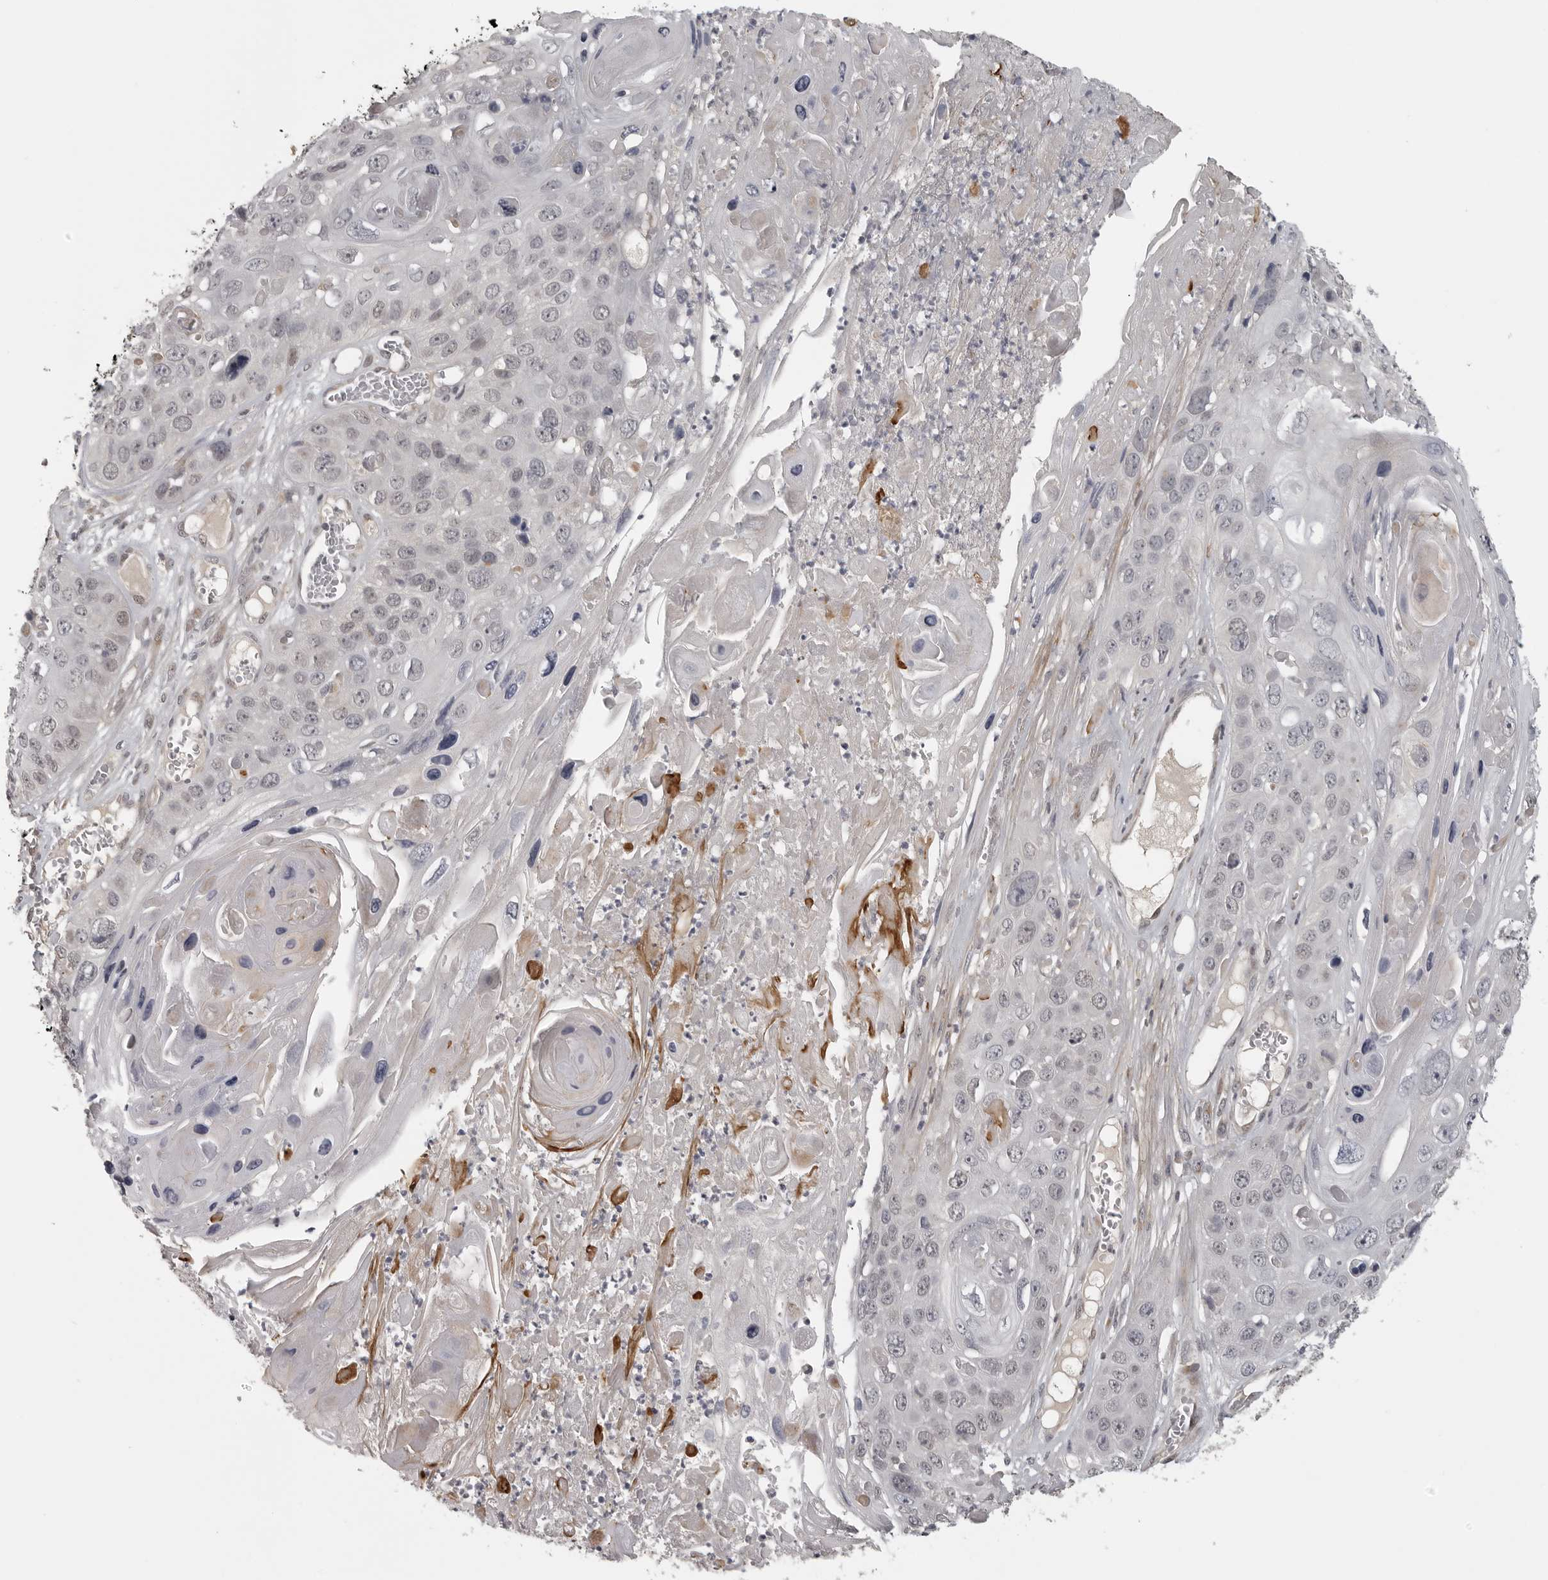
{"staining": {"intensity": "weak", "quantity": "<25%", "location": "nuclear"}, "tissue": "skin cancer", "cell_type": "Tumor cells", "image_type": "cancer", "snomed": [{"axis": "morphology", "description": "Squamous cell carcinoma, NOS"}, {"axis": "topography", "description": "Skin"}], "caption": "Immunohistochemical staining of human skin cancer shows no significant positivity in tumor cells.", "gene": "UROD", "patient": {"sex": "male", "age": 55}}